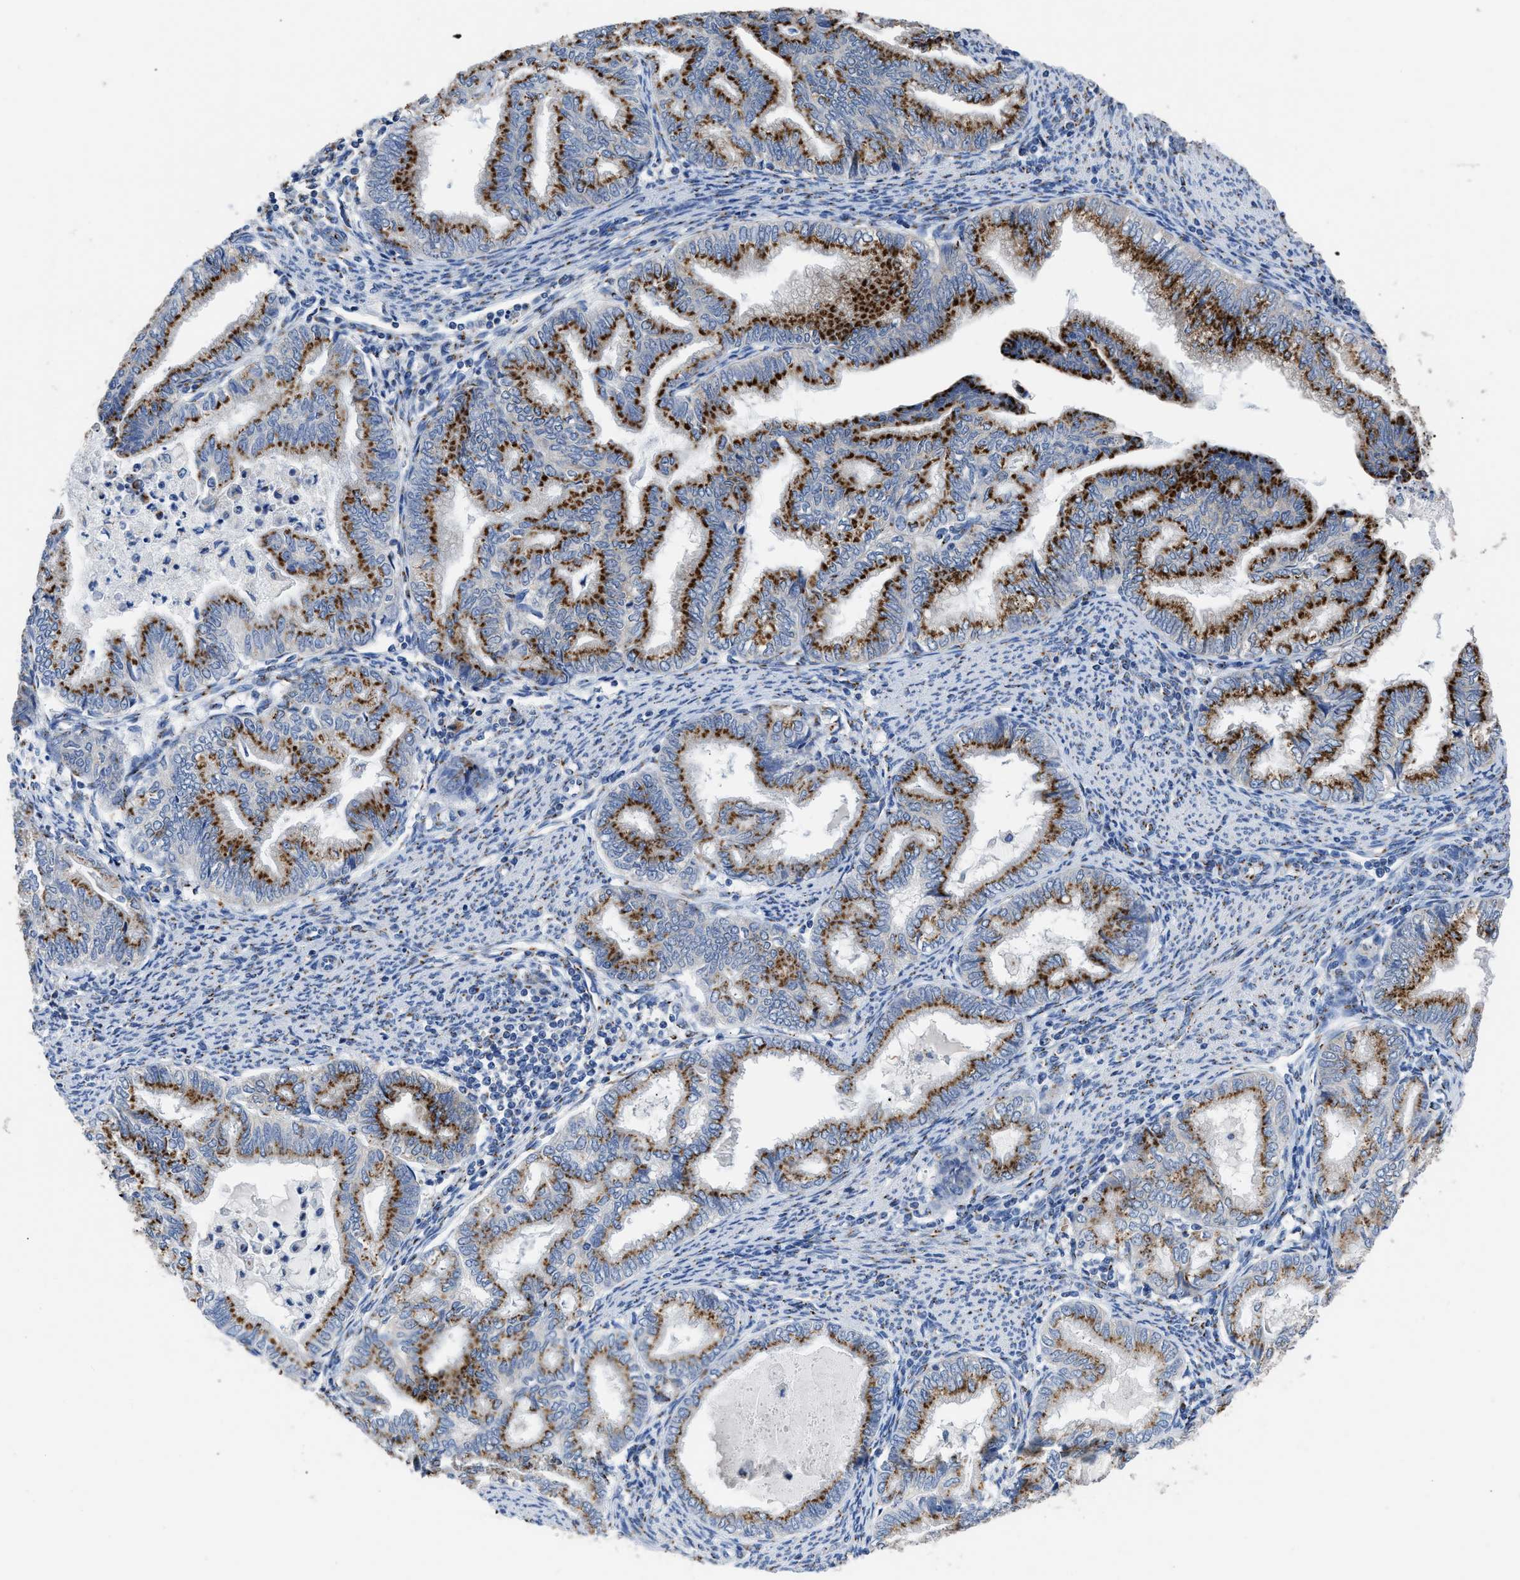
{"staining": {"intensity": "strong", "quantity": ">75%", "location": "cytoplasmic/membranous"}, "tissue": "endometrial cancer", "cell_type": "Tumor cells", "image_type": "cancer", "snomed": [{"axis": "morphology", "description": "Adenocarcinoma, NOS"}, {"axis": "topography", "description": "Endometrium"}], "caption": "A high amount of strong cytoplasmic/membranous positivity is present in about >75% of tumor cells in endometrial adenocarcinoma tissue.", "gene": "TMEM87A", "patient": {"sex": "female", "age": 79}}